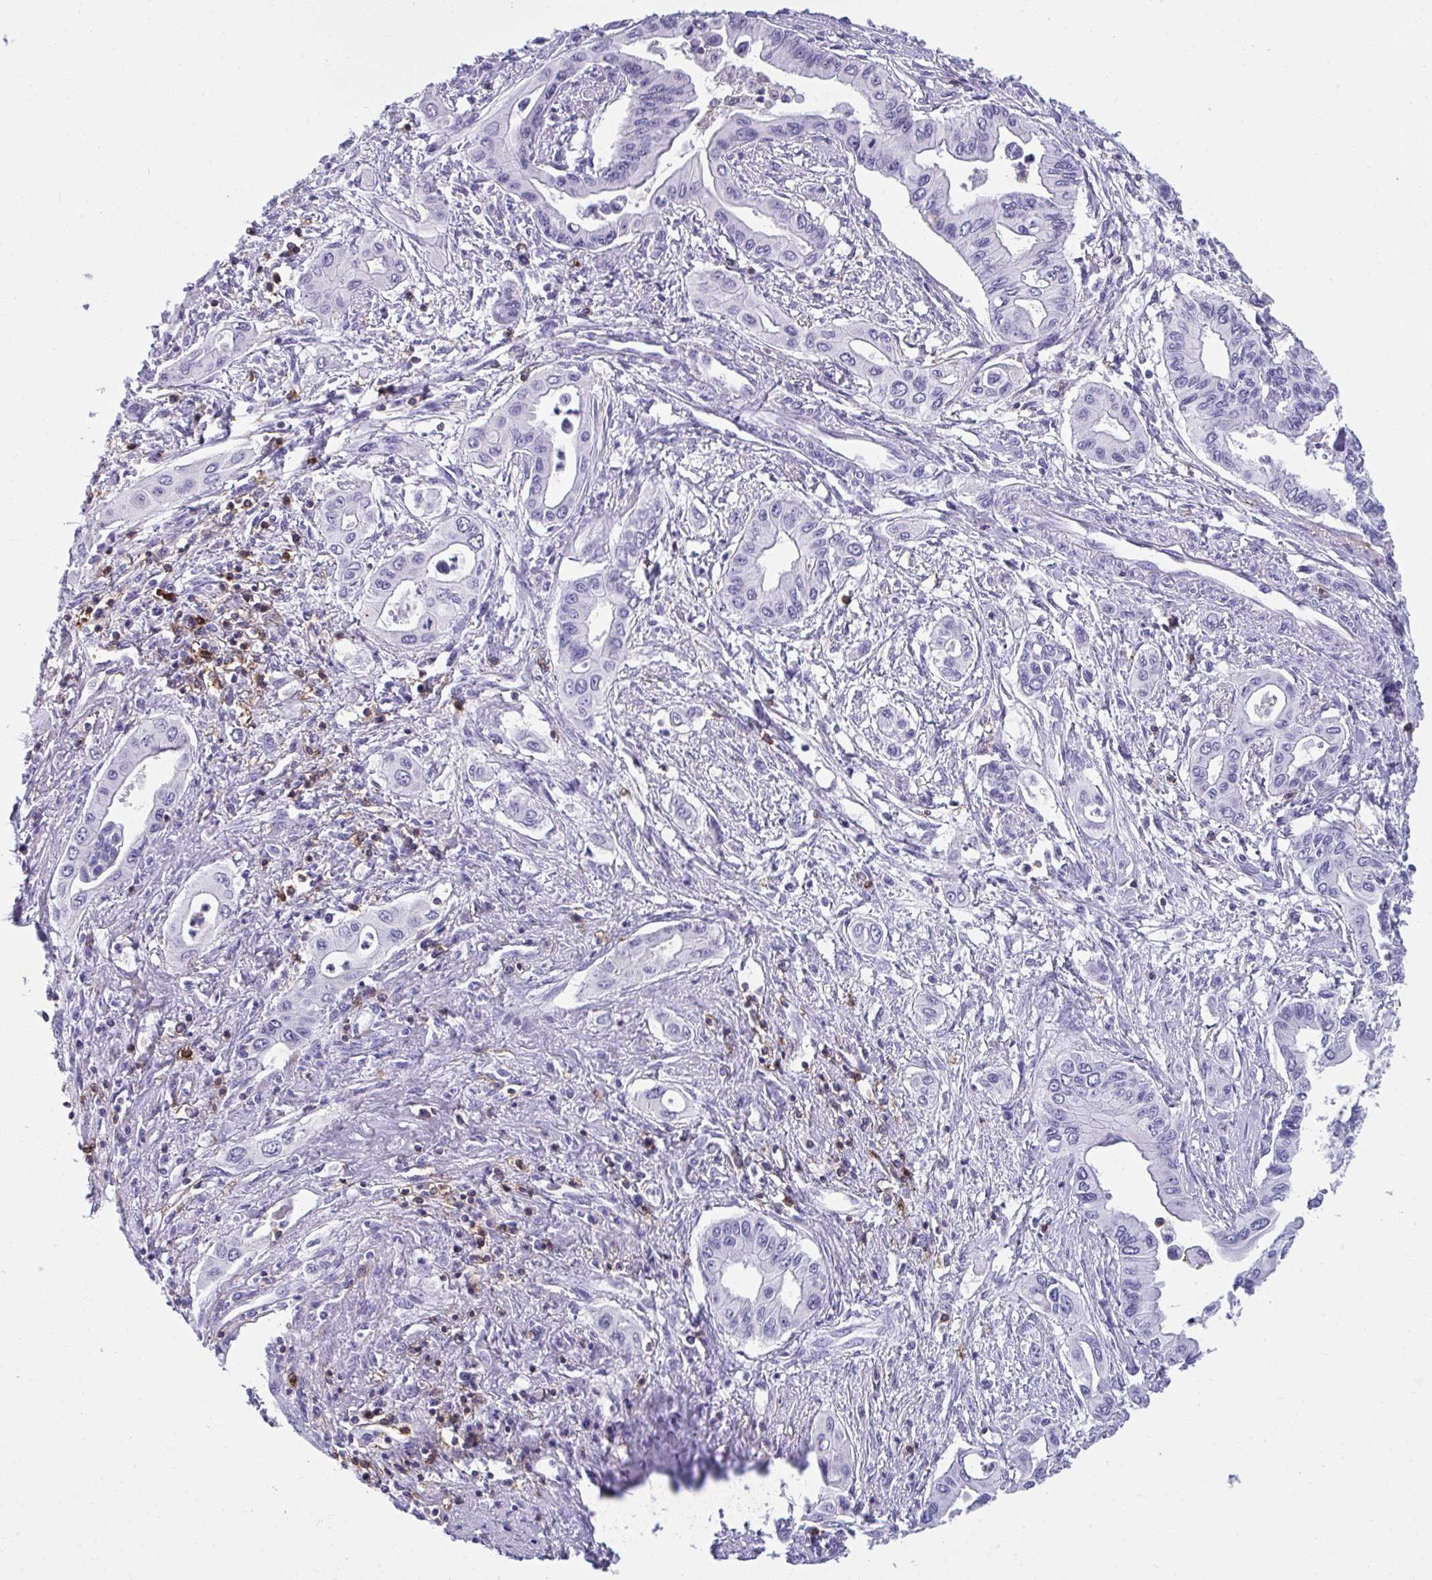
{"staining": {"intensity": "negative", "quantity": "none", "location": "none"}, "tissue": "pancreatic cancer", "cell_type": "Tumor cells", "image_type": "cancer", "snomed": [{"axis": "morphology", "description": "Adenocarcinoma, NOS"}, {"axis": "topography", "description": "Pancreas"}], "caption": "The photomicrograph shows no significant positivity in tumor cells of adenocarcinoma (pancreatic). (Stains: DAB immunohistochemistry (IHC) with hematoxylin counter stain, Microscopy: brightfield microscopy at high magnification).", "gene": "SPN", "patient": {"sex": "female", "age": 62}}